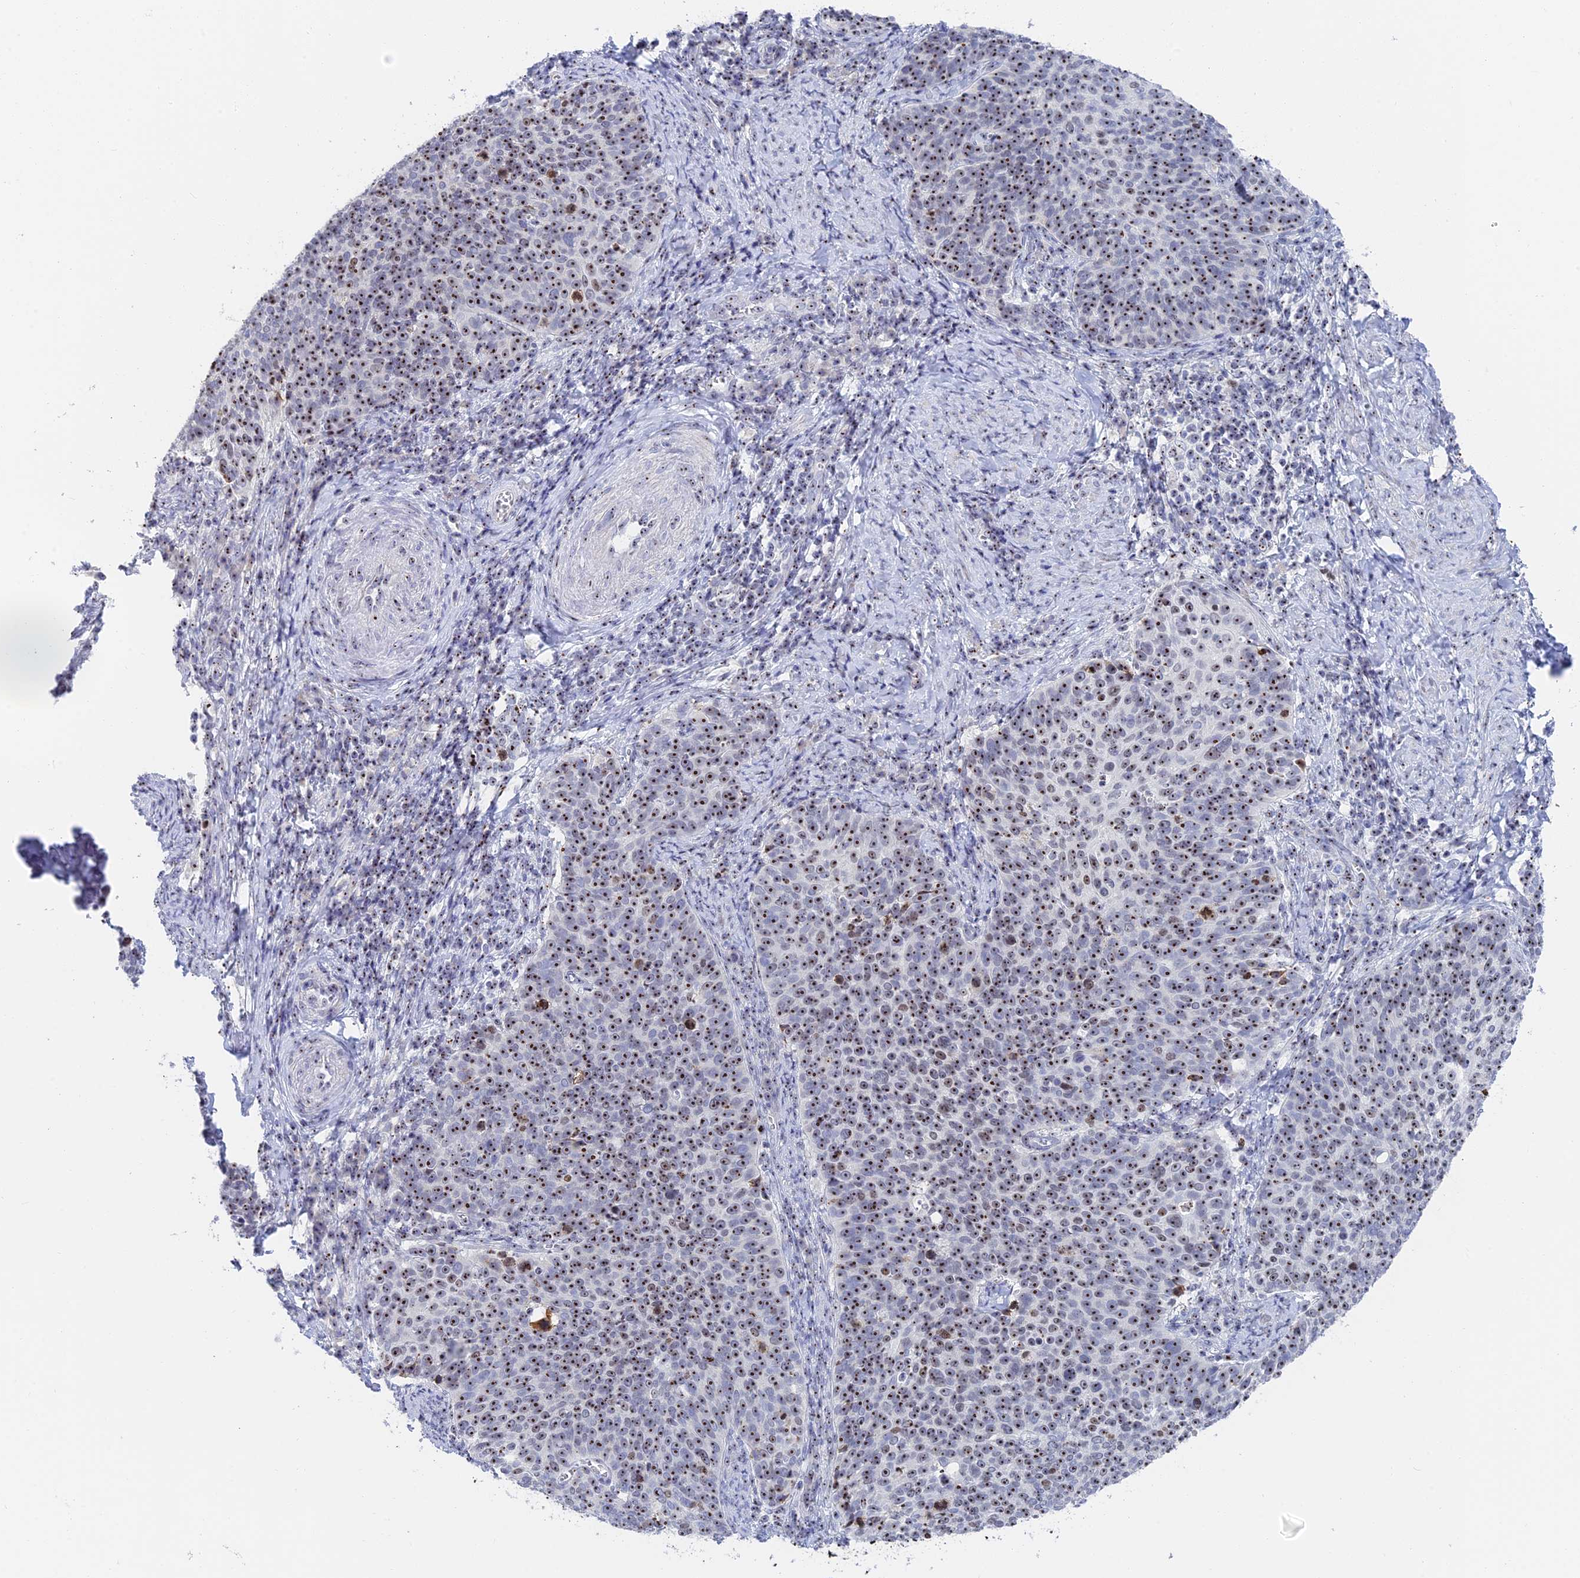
{"staining": {"intensity": "strong", "quantity": ">75%", "location": "nuclear"}, "tissue": "cervical cancer", "cell_type": "Tumor cells", "image_type": "cancer", "snomed": [{"axis": "morphology", "description": "Normal tissue, NOS"}, {"axis": "morphology", "description": "Squamous cell carcinoma, NOS"}, {"axis": "topography", "description": "Cervix"}], "caption": "IHC of human cervical squamous cell carcinoma reveals high levels of strong nuclear positivity in about >75% of tumor cells.", "gene": "RSL1D1", "patient": {"sex": "female", "age": 39}}